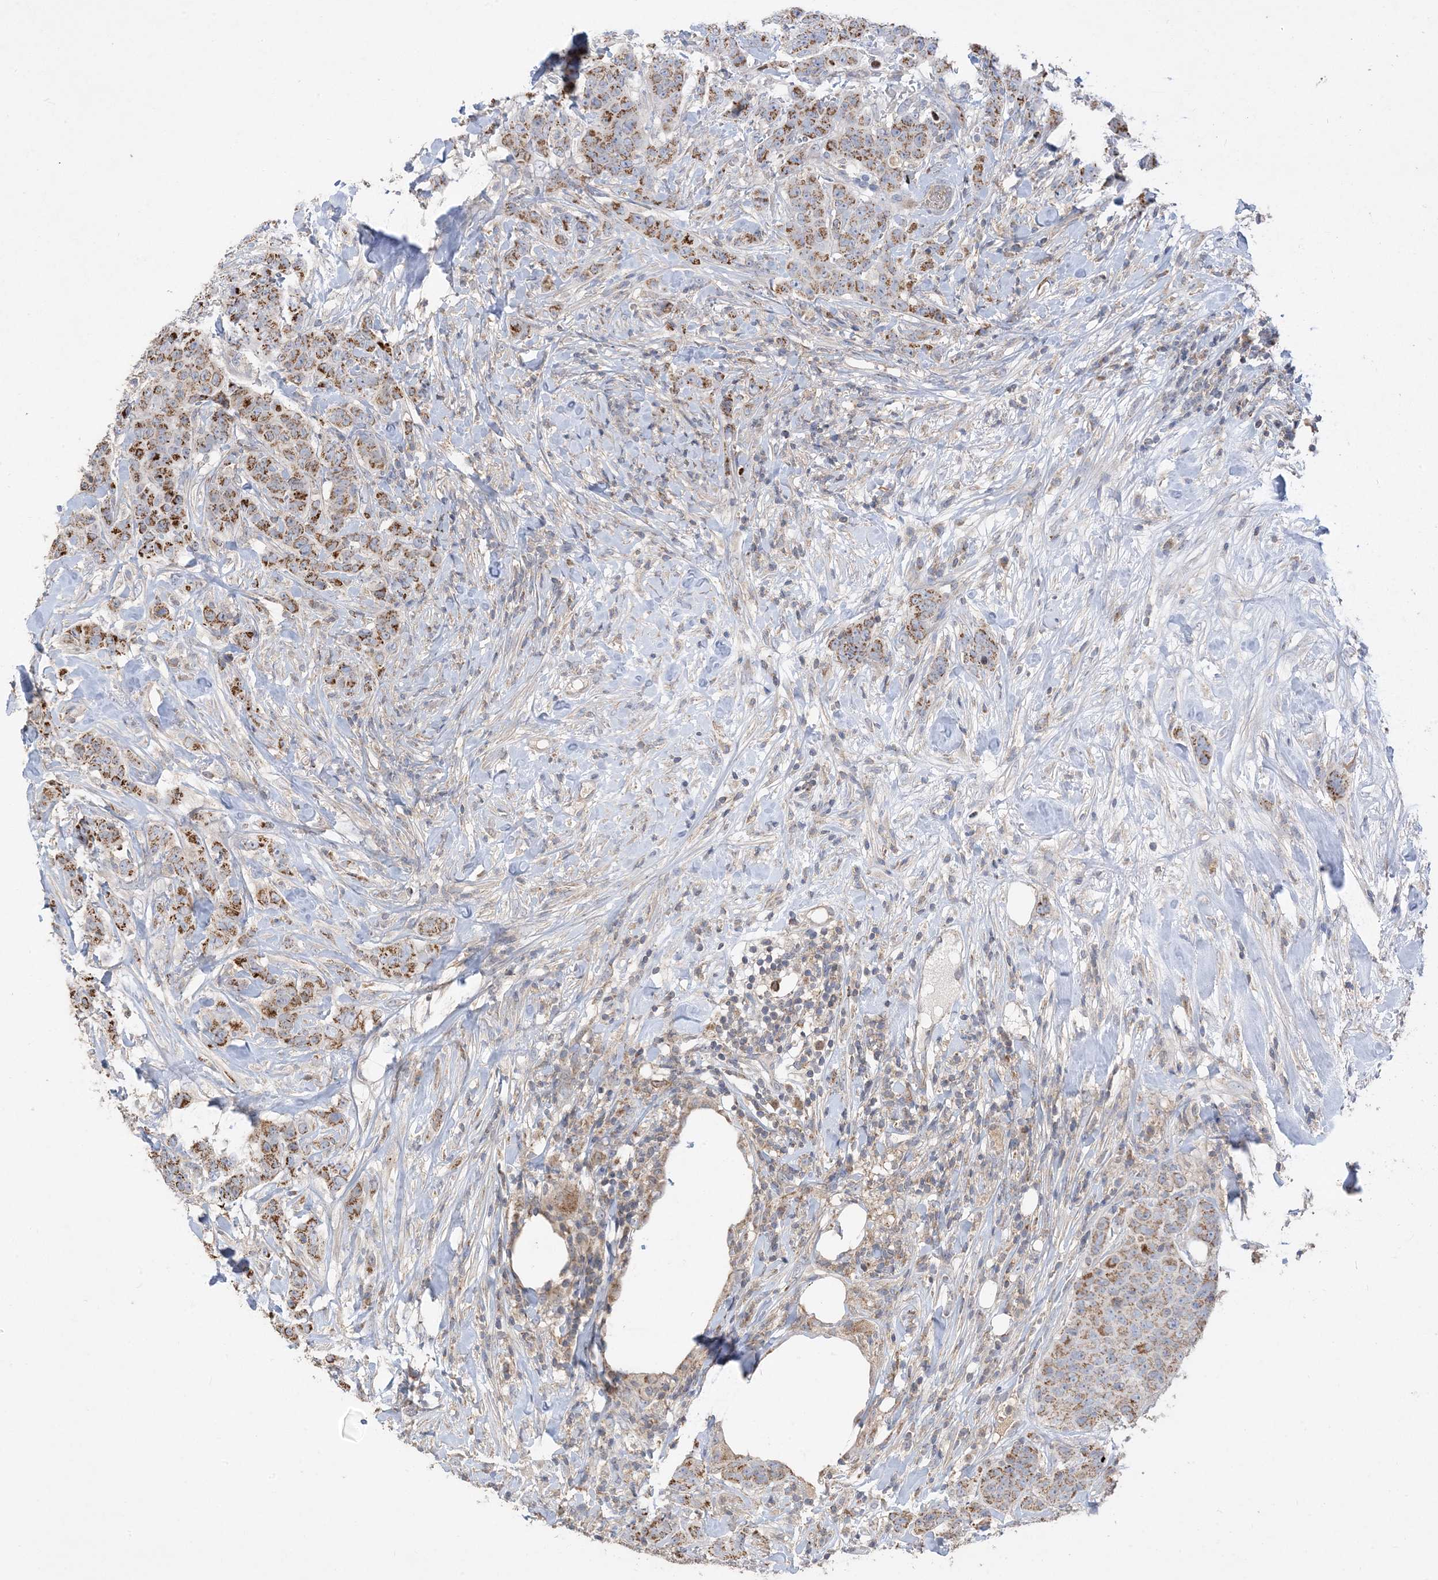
{"staining": {"intensity": "moderate", "quantity": ">75%", "location": "cytoplasmic/membranous"}, "tissue": "breast cancer", "cell_type": "Tumor cells", "image_type": "cancer", "snomed": [{"axis": "morphology", "description": "Duct carcinoma"}, {"axis": "topography", "description": "Breast"}], "caption": "Tumor cells exhibit moderate cytoplasmic/membranous staining in approximately >75% of cells in breast cancer.", "gene": "ECHDC1", "patient": {"sex": "female", "age": 40}}